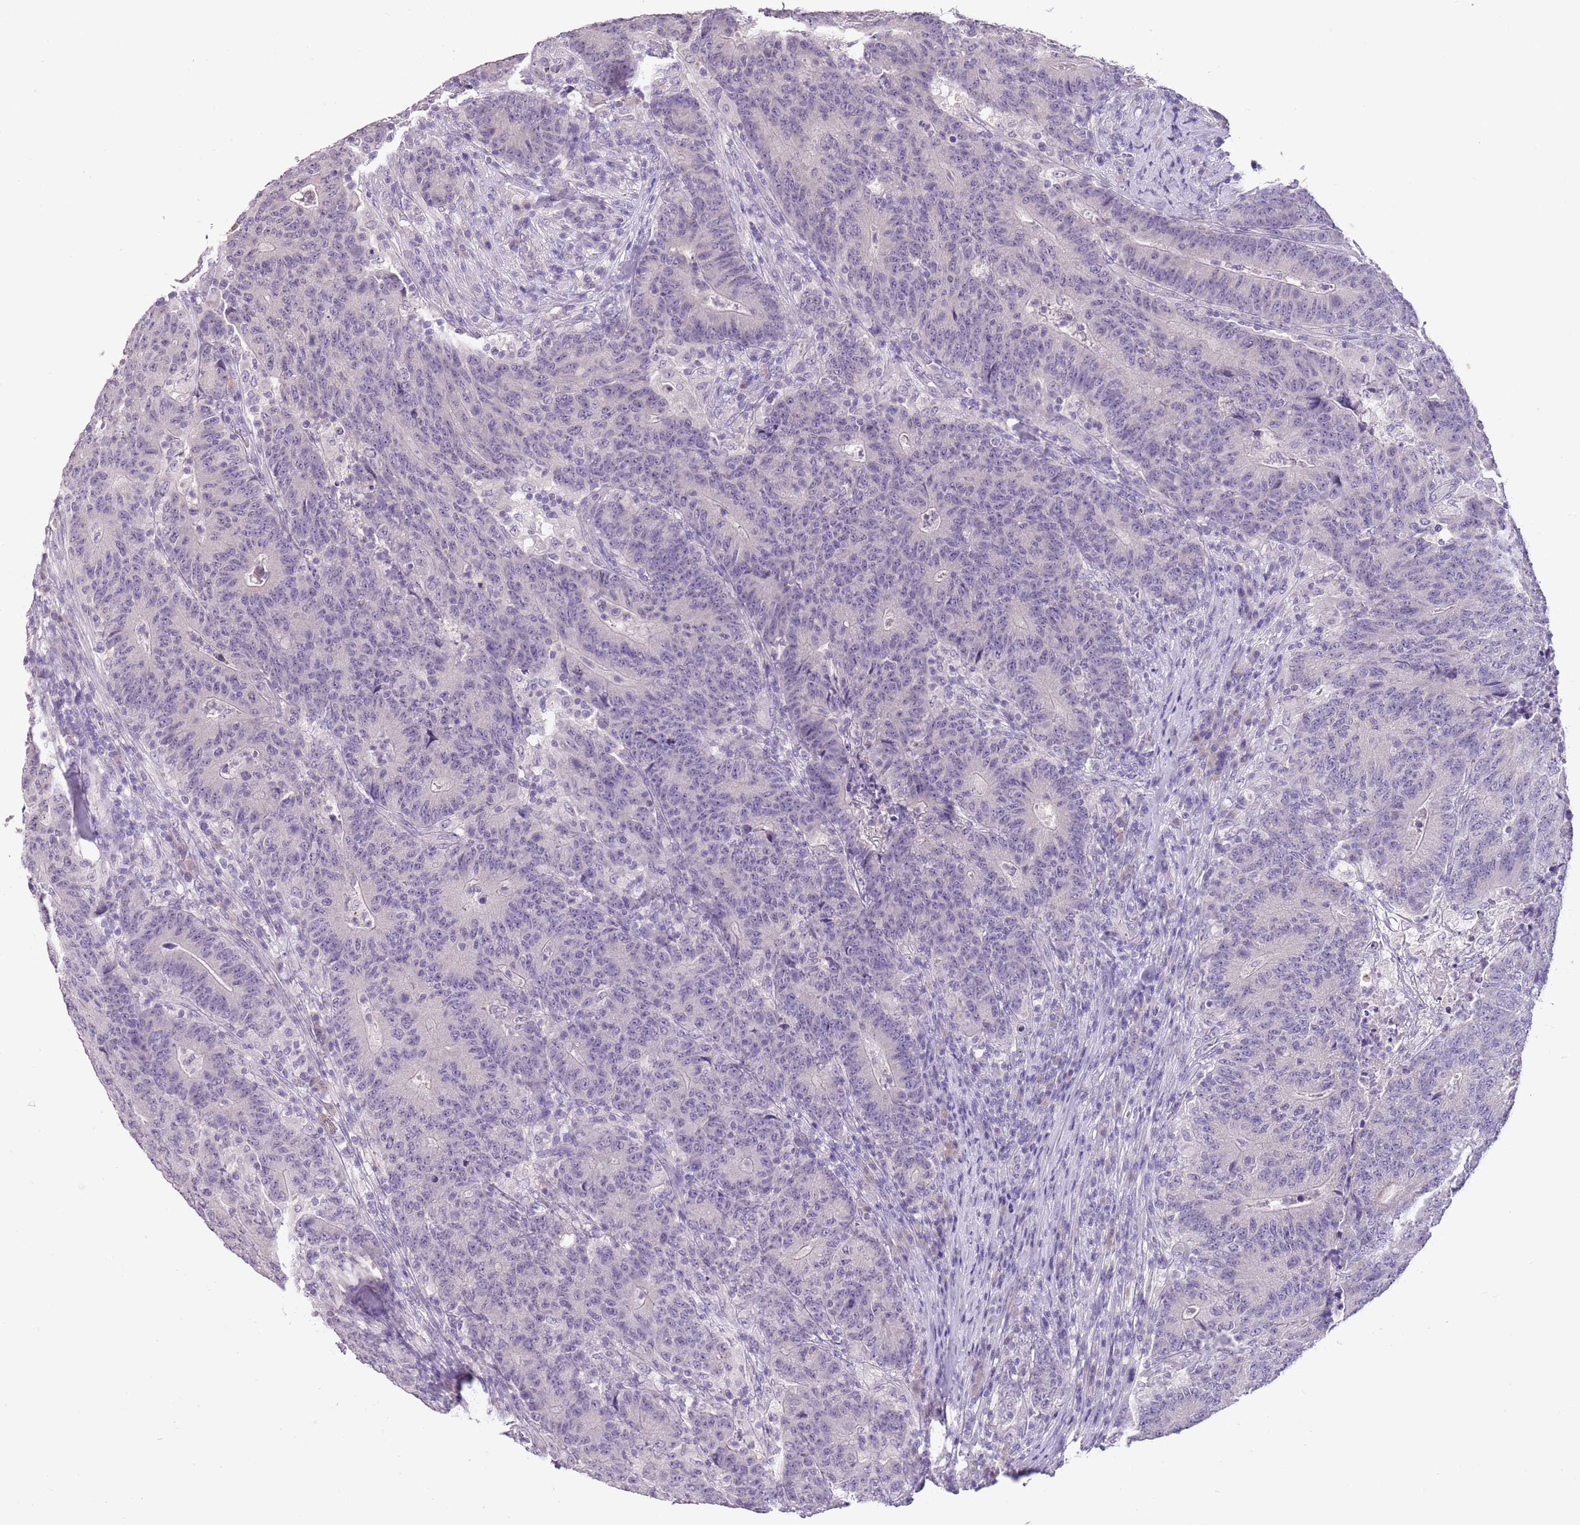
{"staining": {"intensity": "negative", "quantity": "none", "location": "none"}, "tissue": "colorectal cancer", "cell_type": "Tumor cells", "image_type": "cancer", "snomed": [{"axis": "morphology", "description": "Adenocarcinoma, NOS"}, {"axis": "topography", "description": "Colon"}], "caption": "DAB (3,3'-diaminobenzidine) immunohistochemical staining of colorectal cancer (adenocarcinoma) exhibits no significant expression in tumor cells. (DAB immunohistochemistry, high magnification).", "gene": "SLC35E3", "patient": {"sex": "female", "age": 75}}